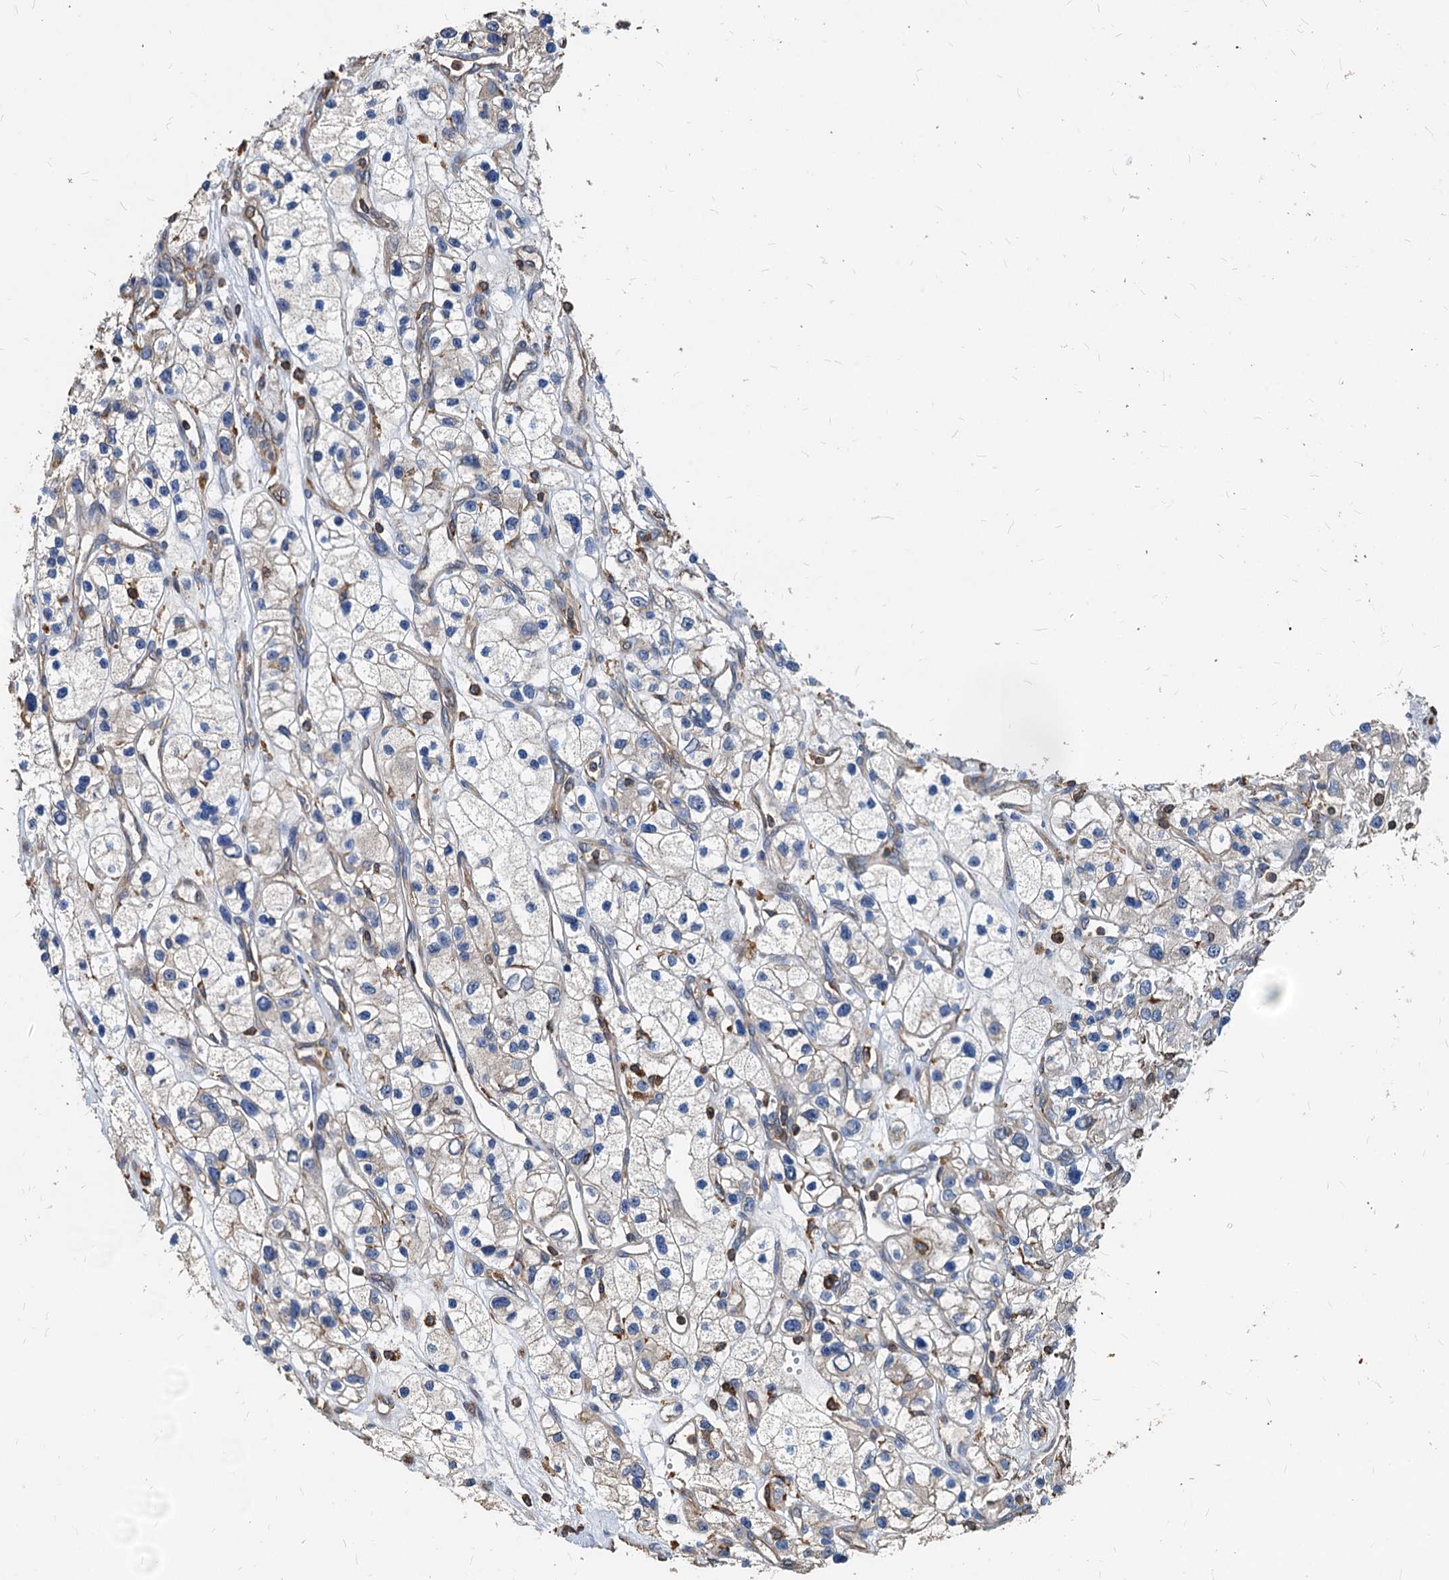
{"staining": {"intensity": "negative", "quantity": "none", "location": "none"}, "tissue": "renal cancer", "cell_type": "Tumor cells", "image_type": "cancer", "snomed": [{"axis": "morphology", "description": "Adenocarcinoma, NOS"}, {"axis": "topography", "description": "Kidney"}], "caption": "An image of renal cancer stained for a protein reveals no brown staining in tumor cells.", "gene": "LCP2", "patient": {"sex": "female", "age": 57}}